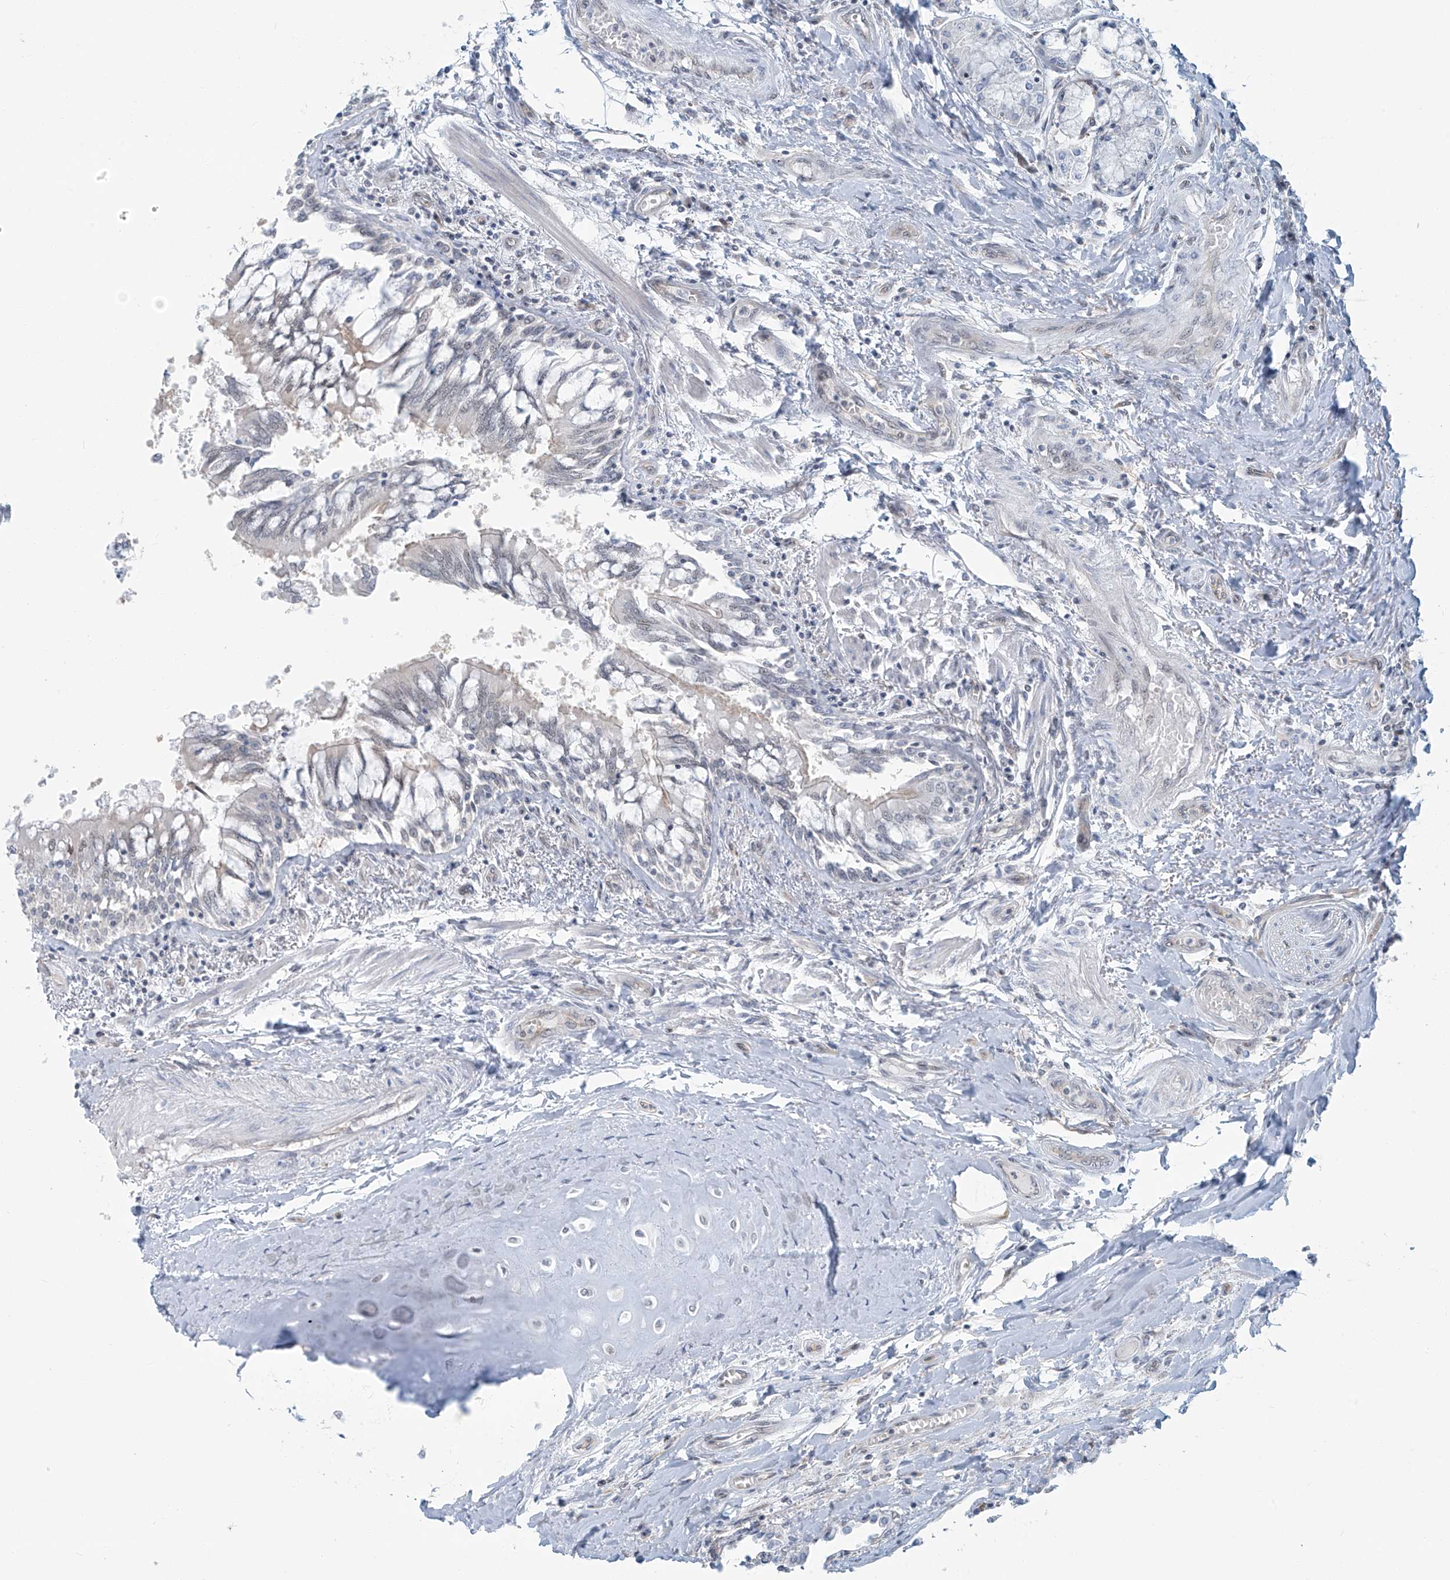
{"staining": {"intensity": "strong", "quantity": "25%-75%", "location": "nuclear"}, "tissue": "lung", "cell_type": "Alveolar cells", "image_type": "normal", "snomed": [{"axis": "morphology", "description": "Normal tissue, NOS"}, {"axis": "topography", "description": "Bronchus"}, {"axis": "topography", "description": "Lung"}], "caption": "Immunohistochemical staining of unremarkable human lung demonstrates 25%-75% levels of strong nuclear protein expression in about 25%-75% of alveolar cells.", "gene": "ENSG00000257390", "patient": {"sex": "female", "age": 49}}